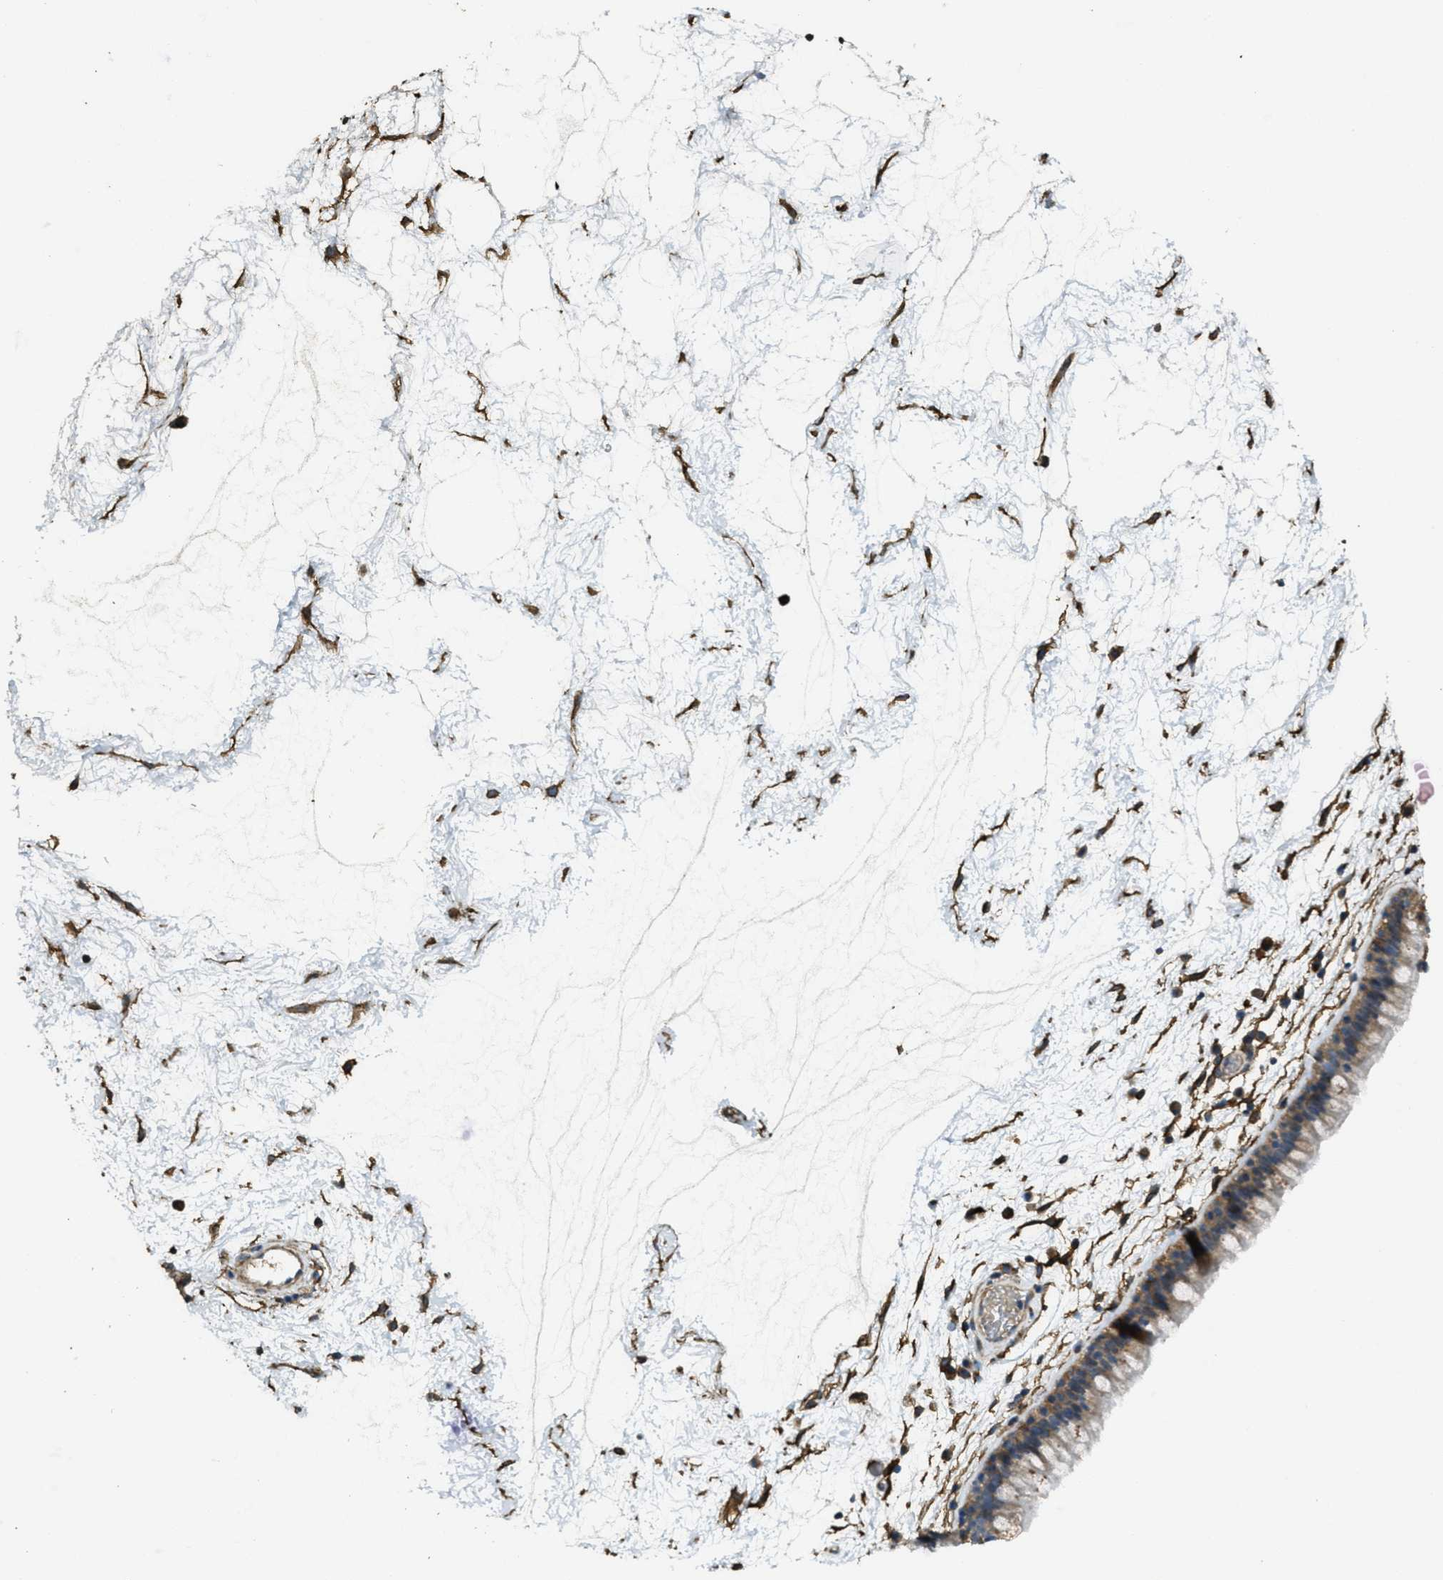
{"staining": {"intensity": "moderate", "quantity": ">75%", "location": "cytoplasmic/membranous"}, "tissue": "nasopharynx", "cell_type": "Respiratory epithelial cells", "image_type": "normal", "snomed": [{"axis": "morphology", "description": "Normal tissue, NOS"}, {"axis": "morphology", "description": "Inflammation, NOS"}, {"axis": "topography", "description": "Nasopharynx"}], "caption": "IHC of unremarkable human nasopharynx shows medium levels of moderate cytoplasmic/membranous expression in about >75% of respiratory epithelial cells. (DAB IHC with brightfield microscopy, high magnification).", "gene": "CD276", "patient": {"sex": "male", "age": 48}}